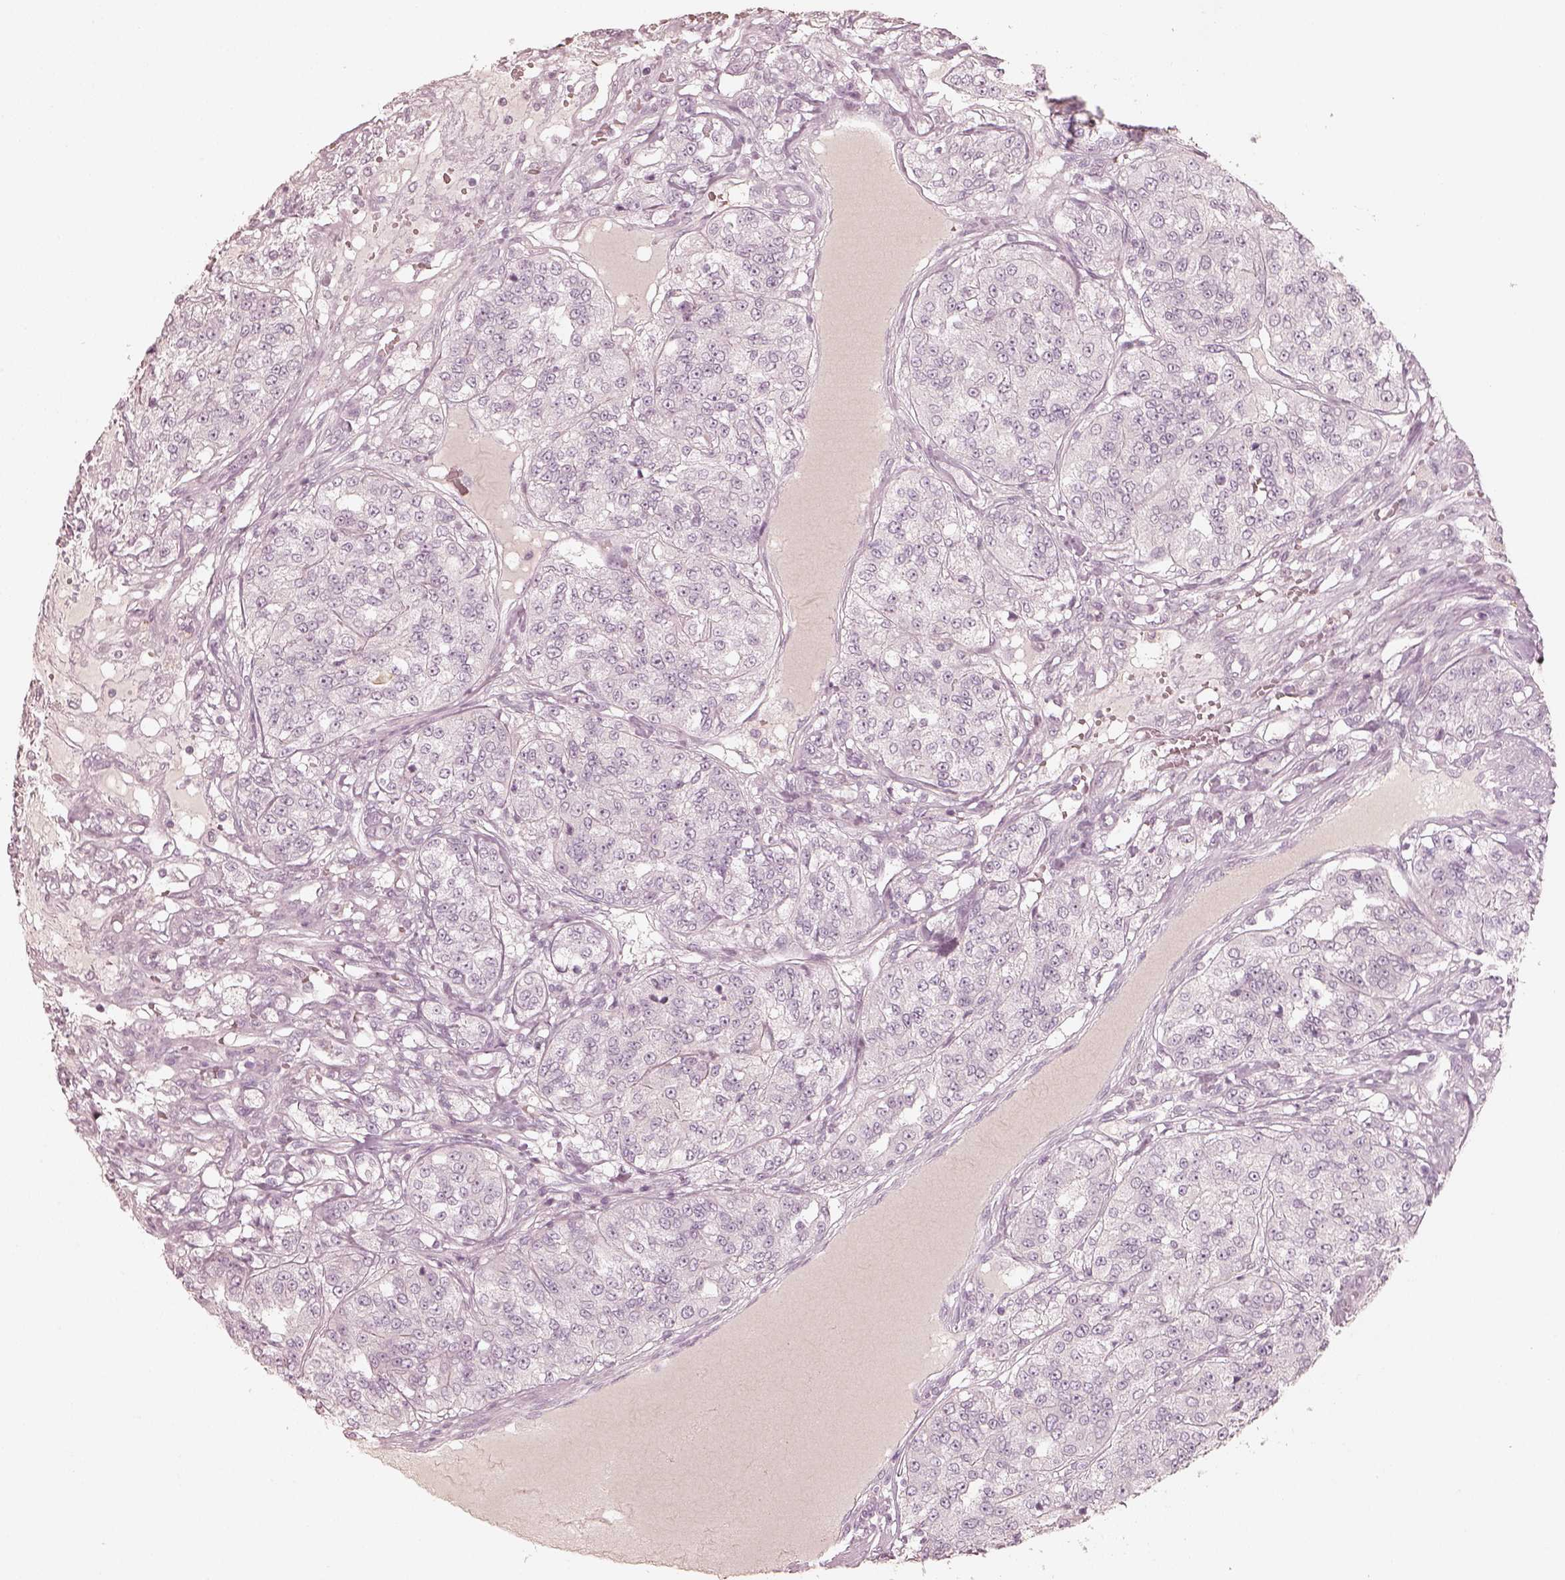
{"staining": {"intensity": "negative", "quantity": "none", "location": "none"}, "tissue": "renal cancer", "cell_type": "Tumor cells", "image_type": "cancer", "snomed": [{"axis": "morphology", "description": "Adenocarcinoma, NOS"}, {"axis": "topography", "description": "Kidney"}], "caption": "A high-resolution micrograph shows IHC staining of adenocarcinoma (renal), which shows no significant staining in tumor cells.", "gene": "KRT82", "patient": {"sex": "female", "age": 63}}